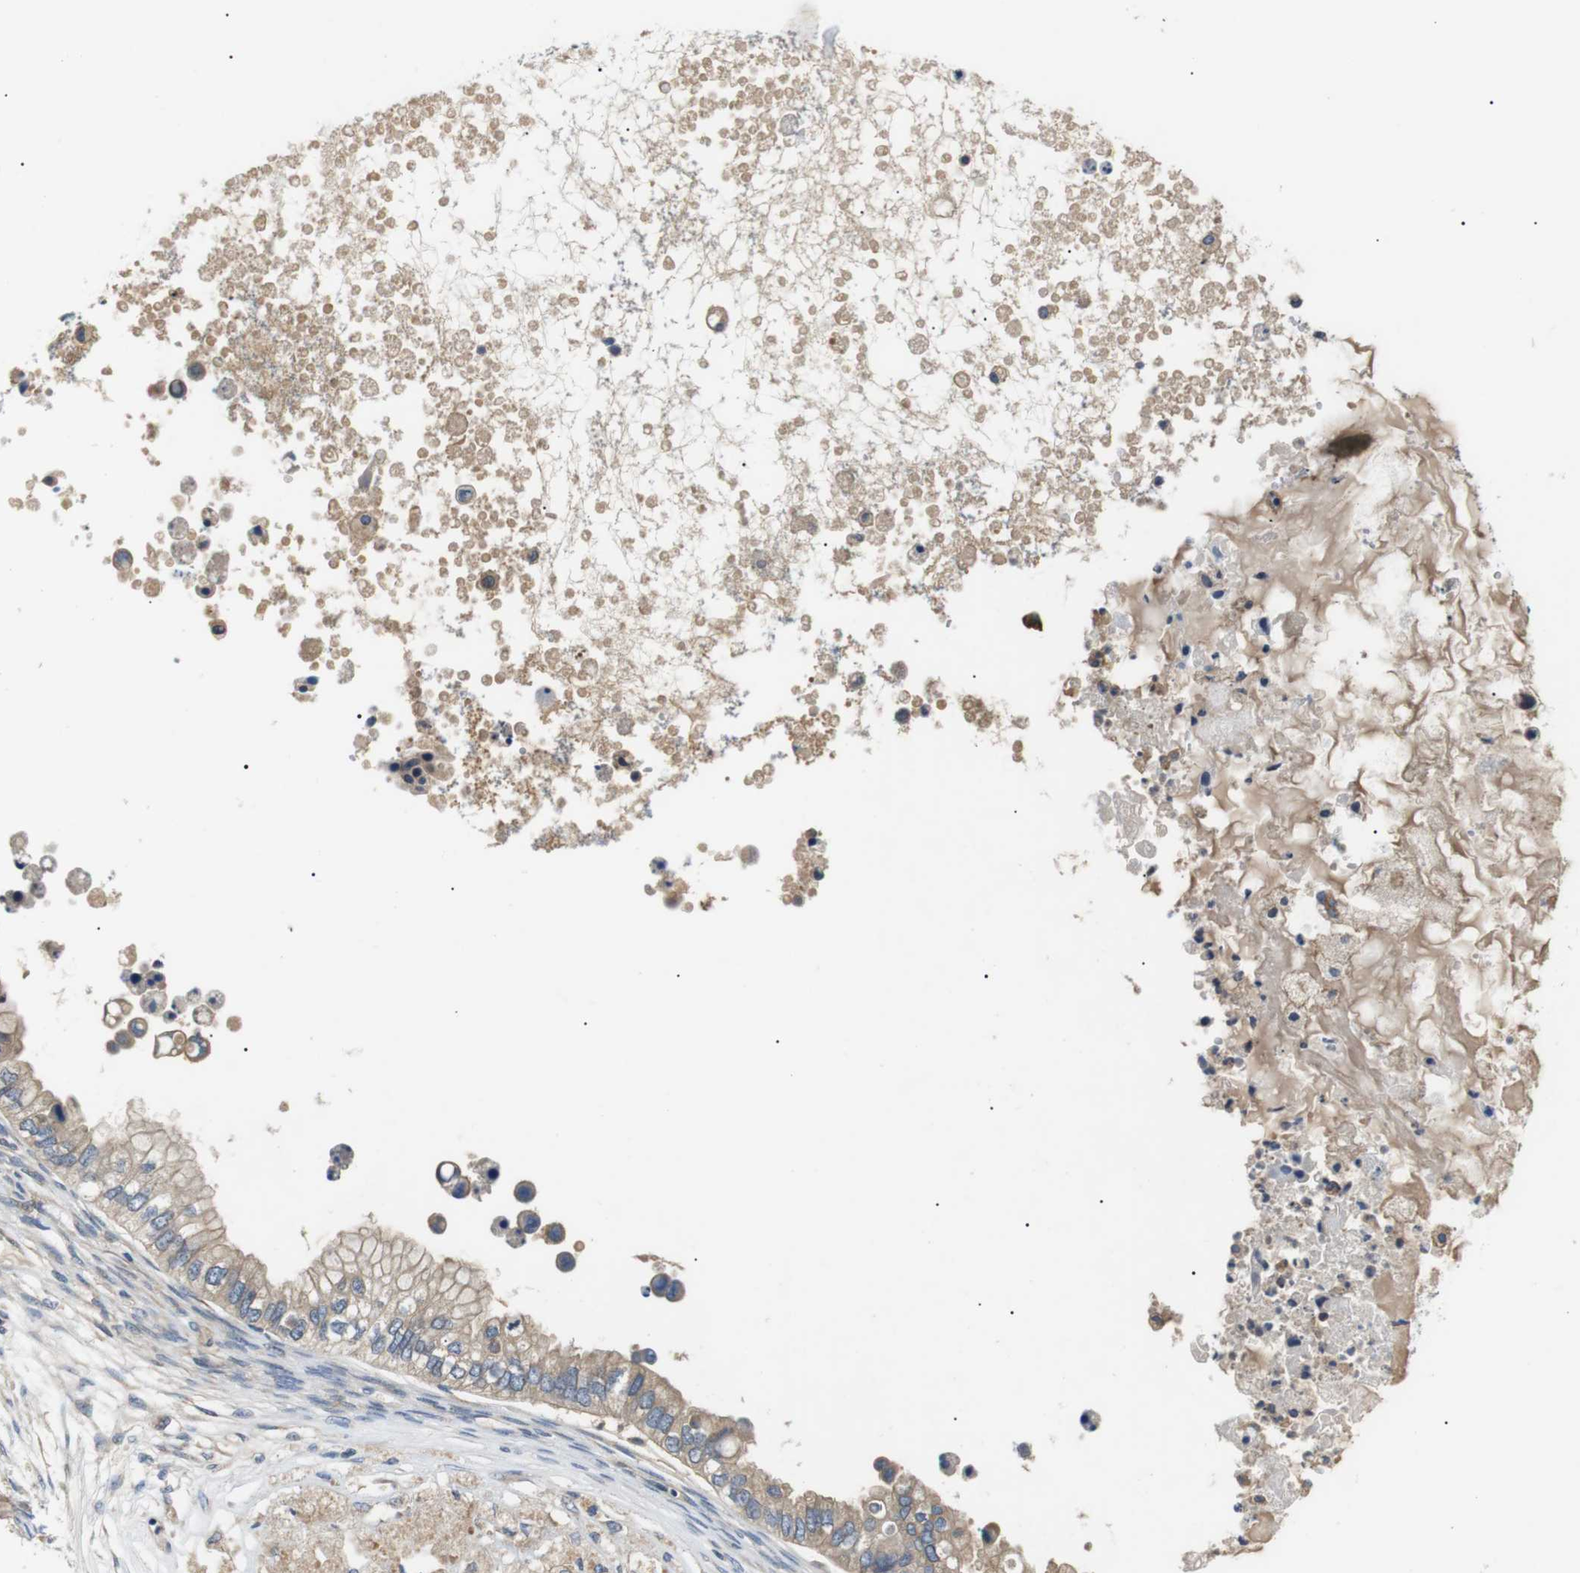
{"staining": {"intensity": "weak", "quantity": "25%-75%", "location": "cytoplasmic/membranous"}, "tissue": "ovarian cancer", "cell_type": "Tumor cells", "image_type": "cancer", "snomed": [{"axis": "morphology", "description": "Cystadenocarcinoma, mucinous, NOS"}, {"axis": "topography", "description": "Ovary"}], "caption": "DAB (3,3'-diaminobenzidine) immunohistochemical staining of human ovarian mucinous cystadenocarcinoma displays weak cytoplasmic/membranous protein expression in about 25%-75% of tumor cells.", "gene": "DIPK1A", "patient": {"sex": "female", "age": 80}}